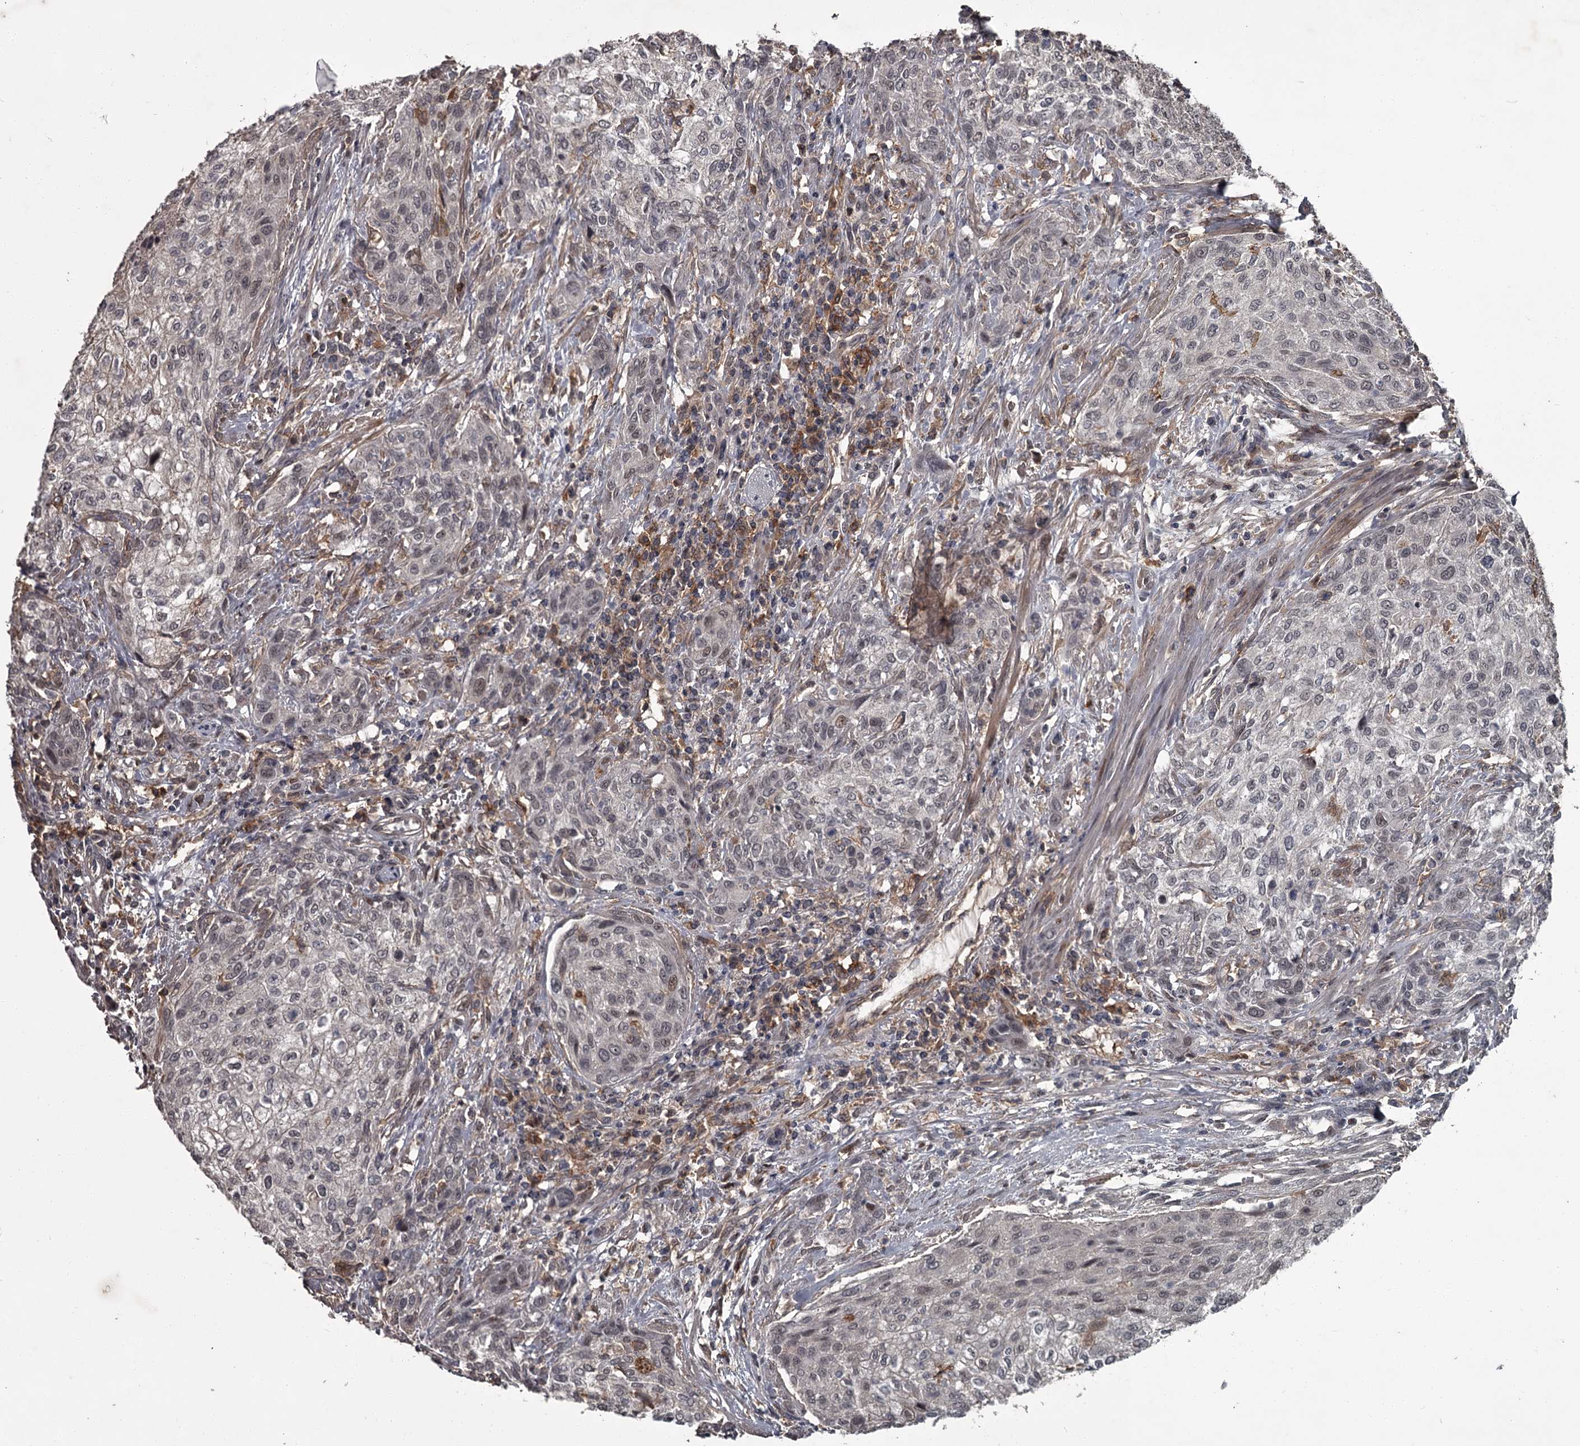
{"staining": {"intensity": "weak", "quantity": "<25%", "location": "nuclear"}, "tissue": "urothelial cancer", "cell_type": "Tumor cells", "image_type": "cancer", "snomed": [{"axis": "morphology", "description": "Normal tissue, NOS"}, {"axis": "morphology", "description": "Urothelial carcinoma, NOS"}, {"axis": "topography", "description": "Urinary bladder"}, {"axis": "topography", "description": "Peripheral nerve tissue"}], "caption": "A high-resolution micrograph shows immunohistochemistry (IHC) staining of urothelial cancer, which reveals no significant expression in tumor cells. (Immunohistochemistry (ihc), brightfield microscopy, high magnification).", "gene": "FLVCR2", "patient": {"sex": "male", "age": 35}}